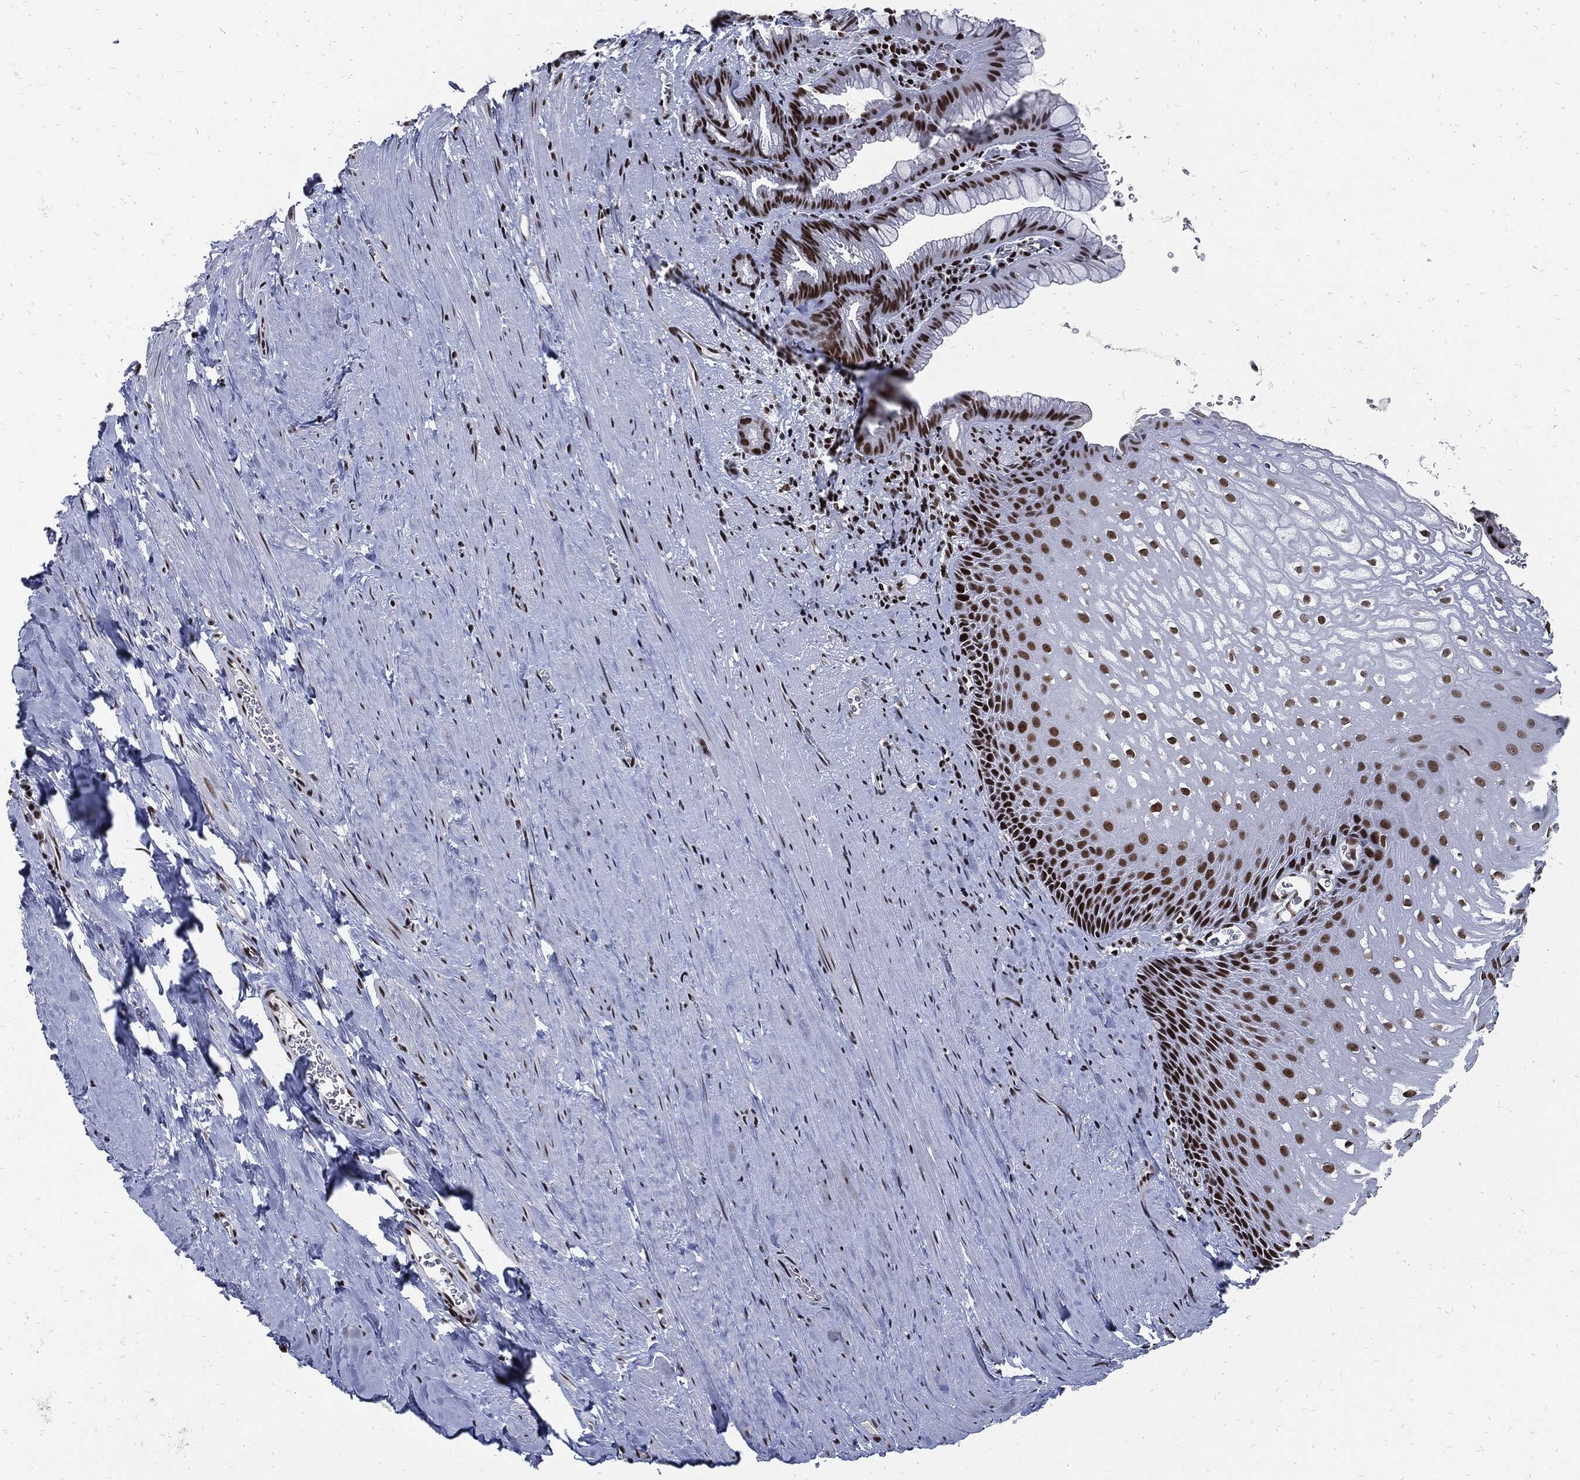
{"staining": {"intensity": "strong", "quantity": ">75%", "location": "nuclear"}, "tissue": "esophagus", "cell_type": "Squamous epithelial cells", "image_type": "normal", "snomed": [{"axis": "morphology", "description": "Normal tissue, NOS"}, {"axis": "topography", "description": "Esophagus"}], "caption": "This image shows unremarkable esophagus stained with immunohistochemistry (IHC) to label a protein in brown. The nuclear of squamous epithelial cells show strong positivity for the protein. Nuclei are counter-stained blue.", "gene": "TERF2", "patient": {"sex": "male", "age": 64}}